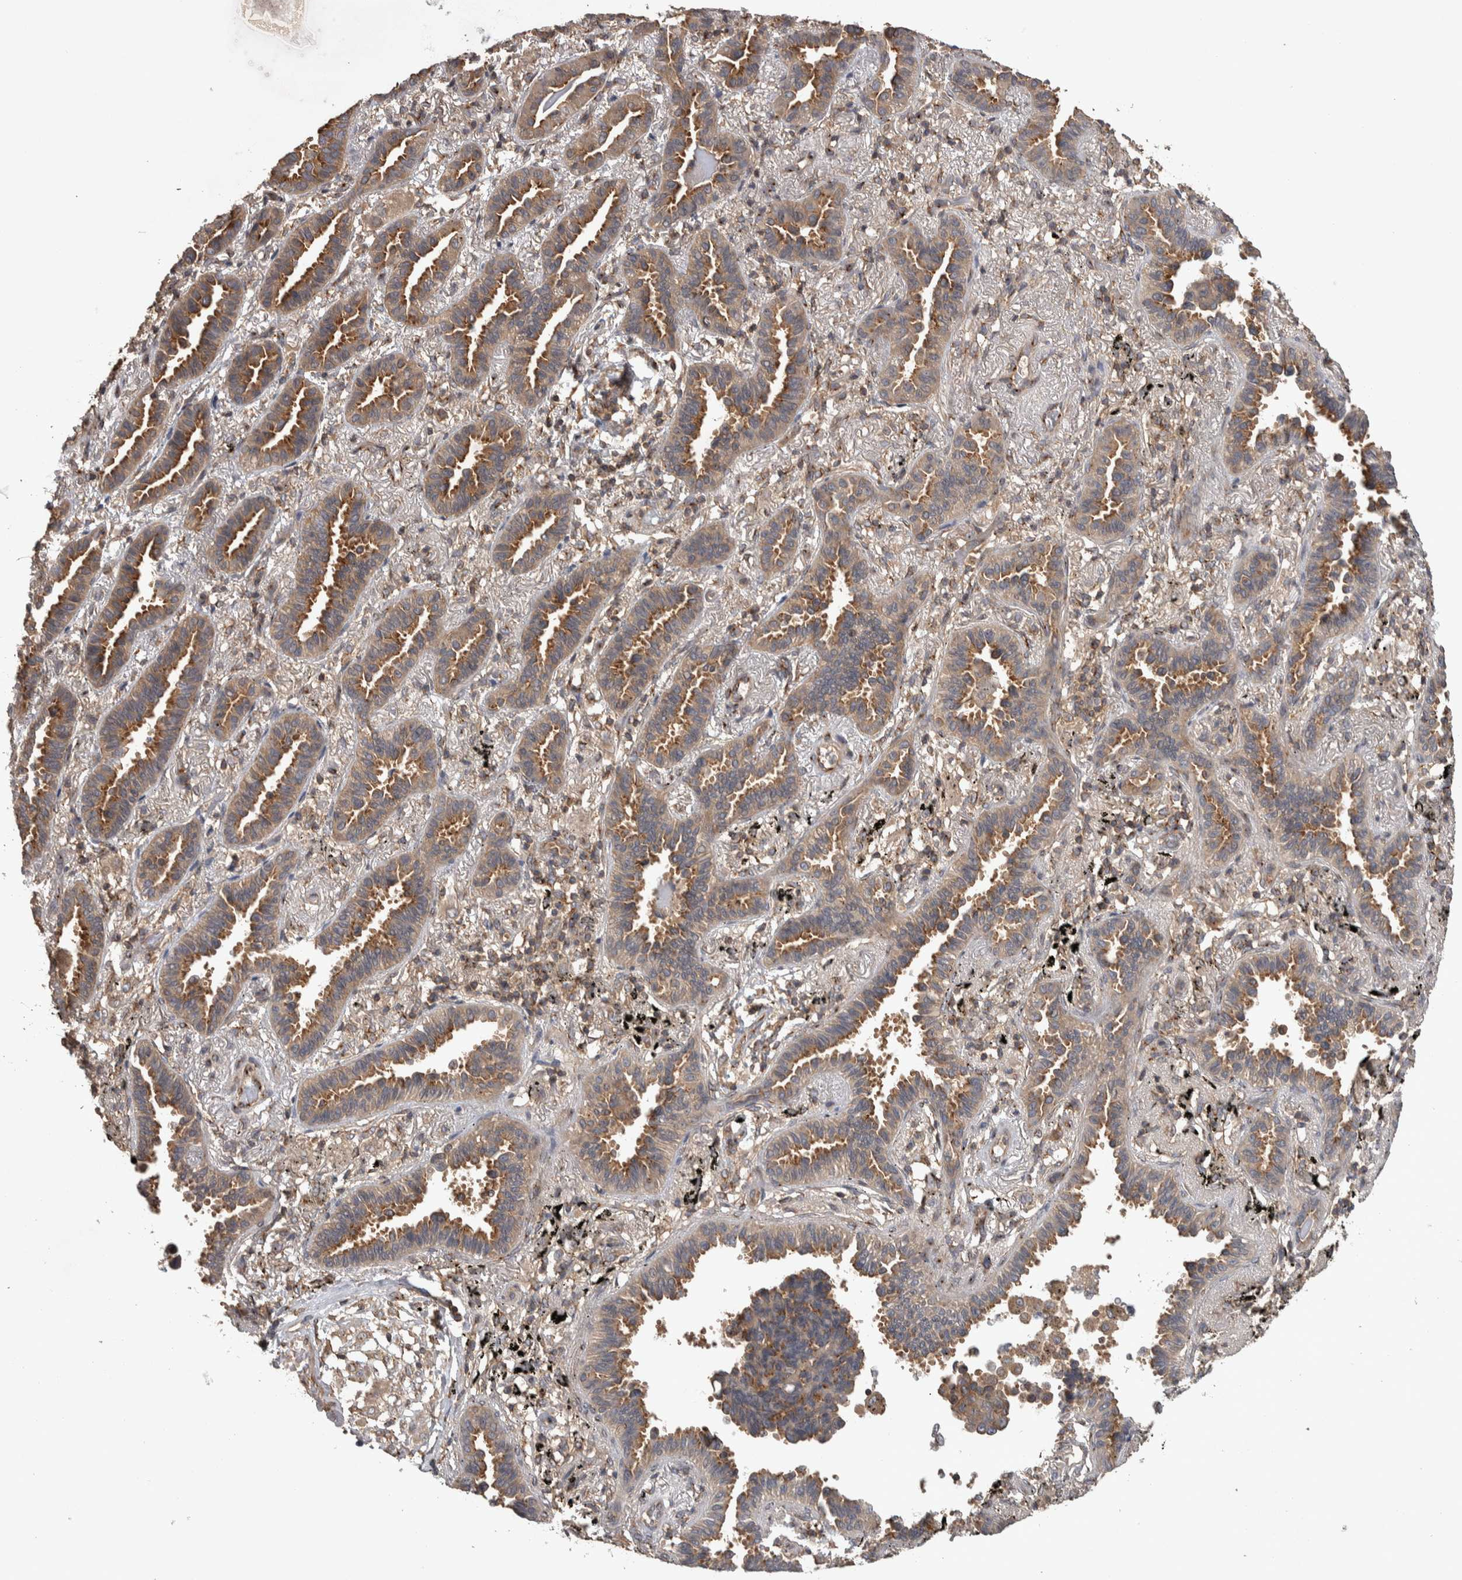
{"staining": {"intensity": "moderate", "quantity": ">75%", "location": "cytoplasmic/membranous"}, "tissue": "lung cancer", "cell_type": "Tumor cells", "image_type": "cancer", "snomed": [{"axis": "morphology", "description": "Adenocarcinoma, NOS"}, {"axis": "topography", "description": "Lung"}], "caption": "Protein staining reveals moderate cytoplasmic/membranous expression in approximately >75% of tumor cells in lung cancer.", "gene": "IFRD1", "patient": {"sex": "male", "age": 59}}